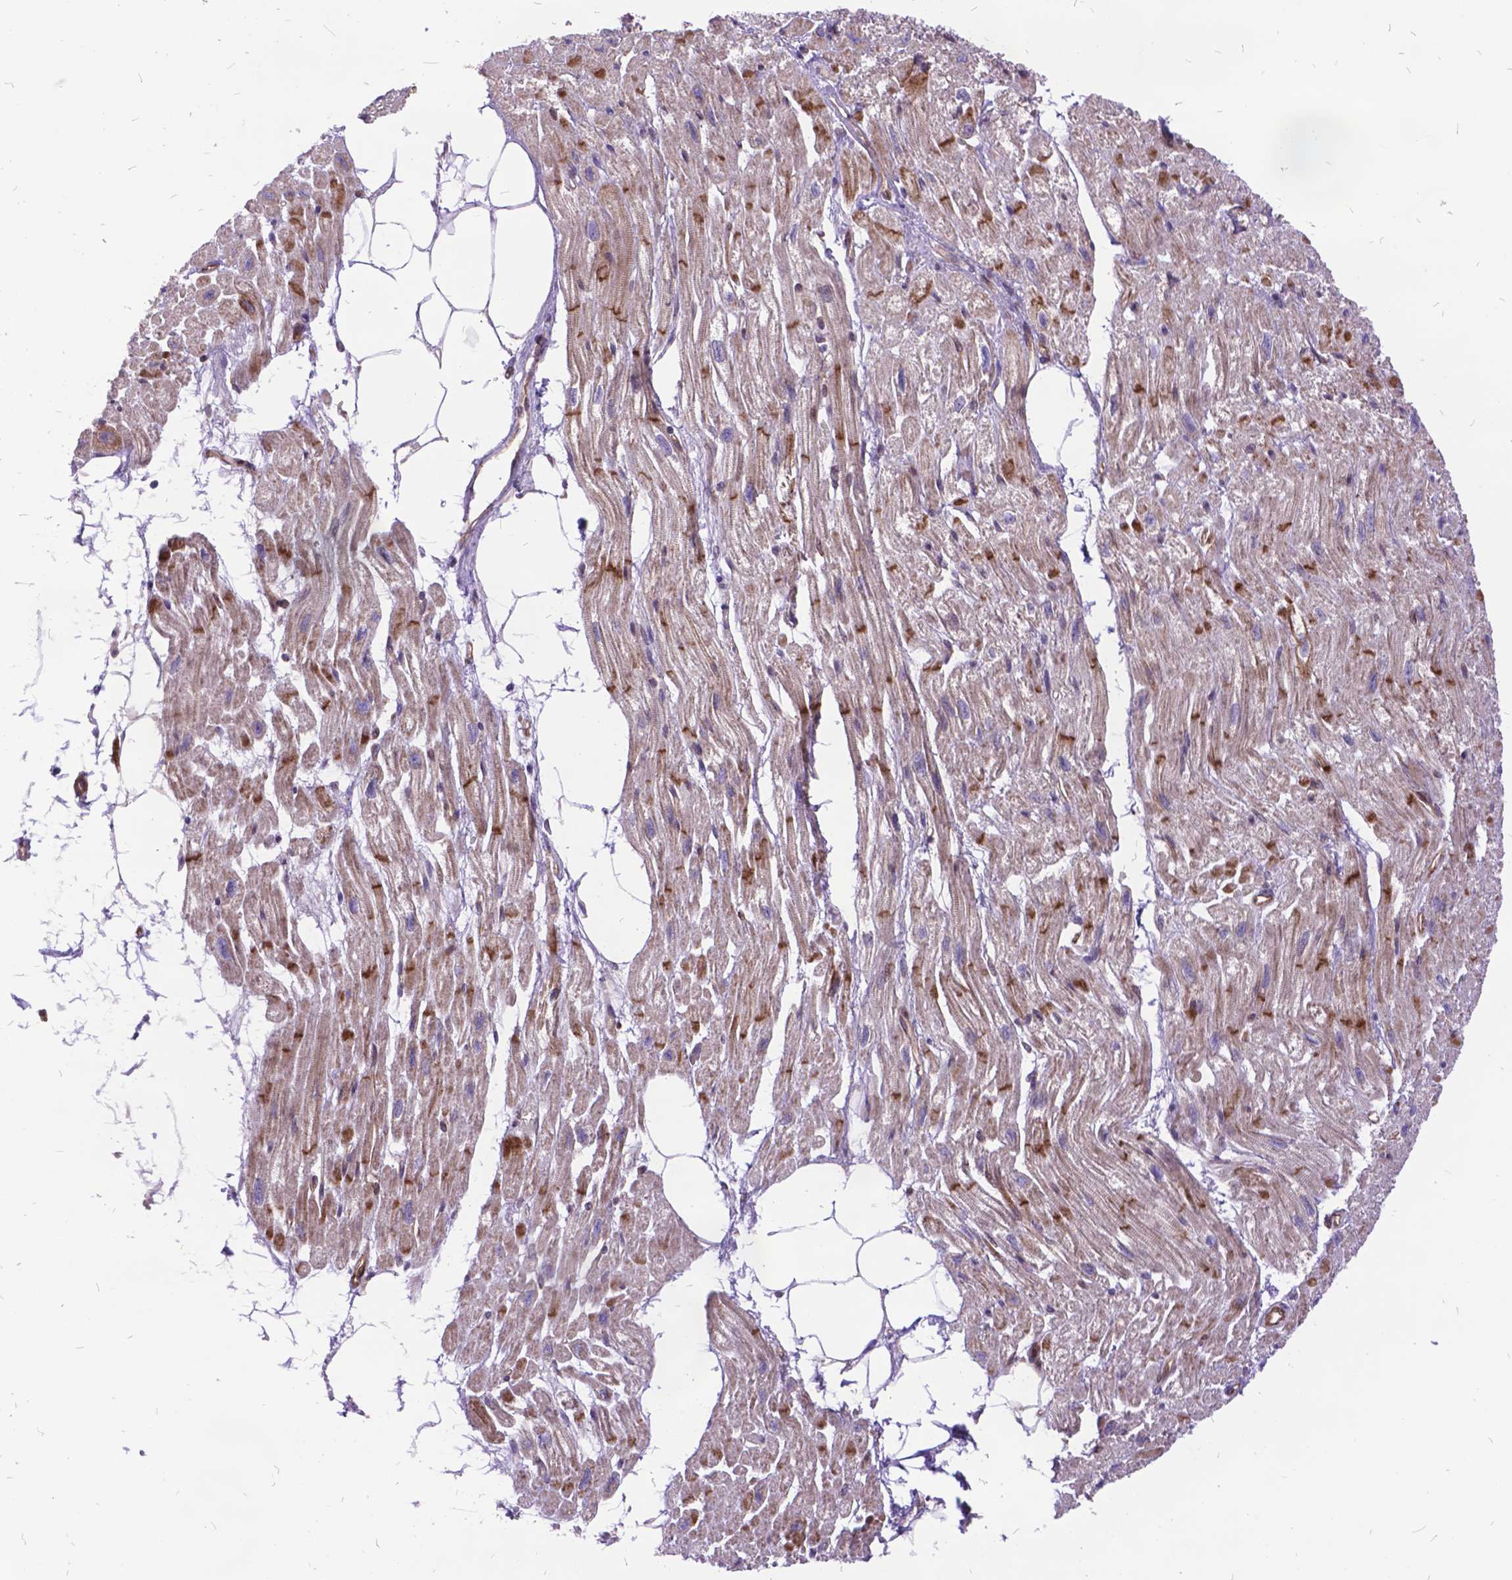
{"staining": {"intensity": "moderate", "quantity": "25%-75%", "location": "cytoplasmic/membranous"}, "tissue": "heart muscle", "cell_type": "Cardiomyocytes", "image_type": "normal", "snomed": [{"axis": "morphology", "description": "Normal tissue, NOS"}, {"axis": "topography", "description": "Heart"}], "caption": "Protein expression analysis of unremarkable heart muscle reveals moderate cytoplasmic/membranous staining in approximately 25%-75% of cardiomyocytes.", "gene": "GRB7", "patient": {"sex": "female", "age": 62}}